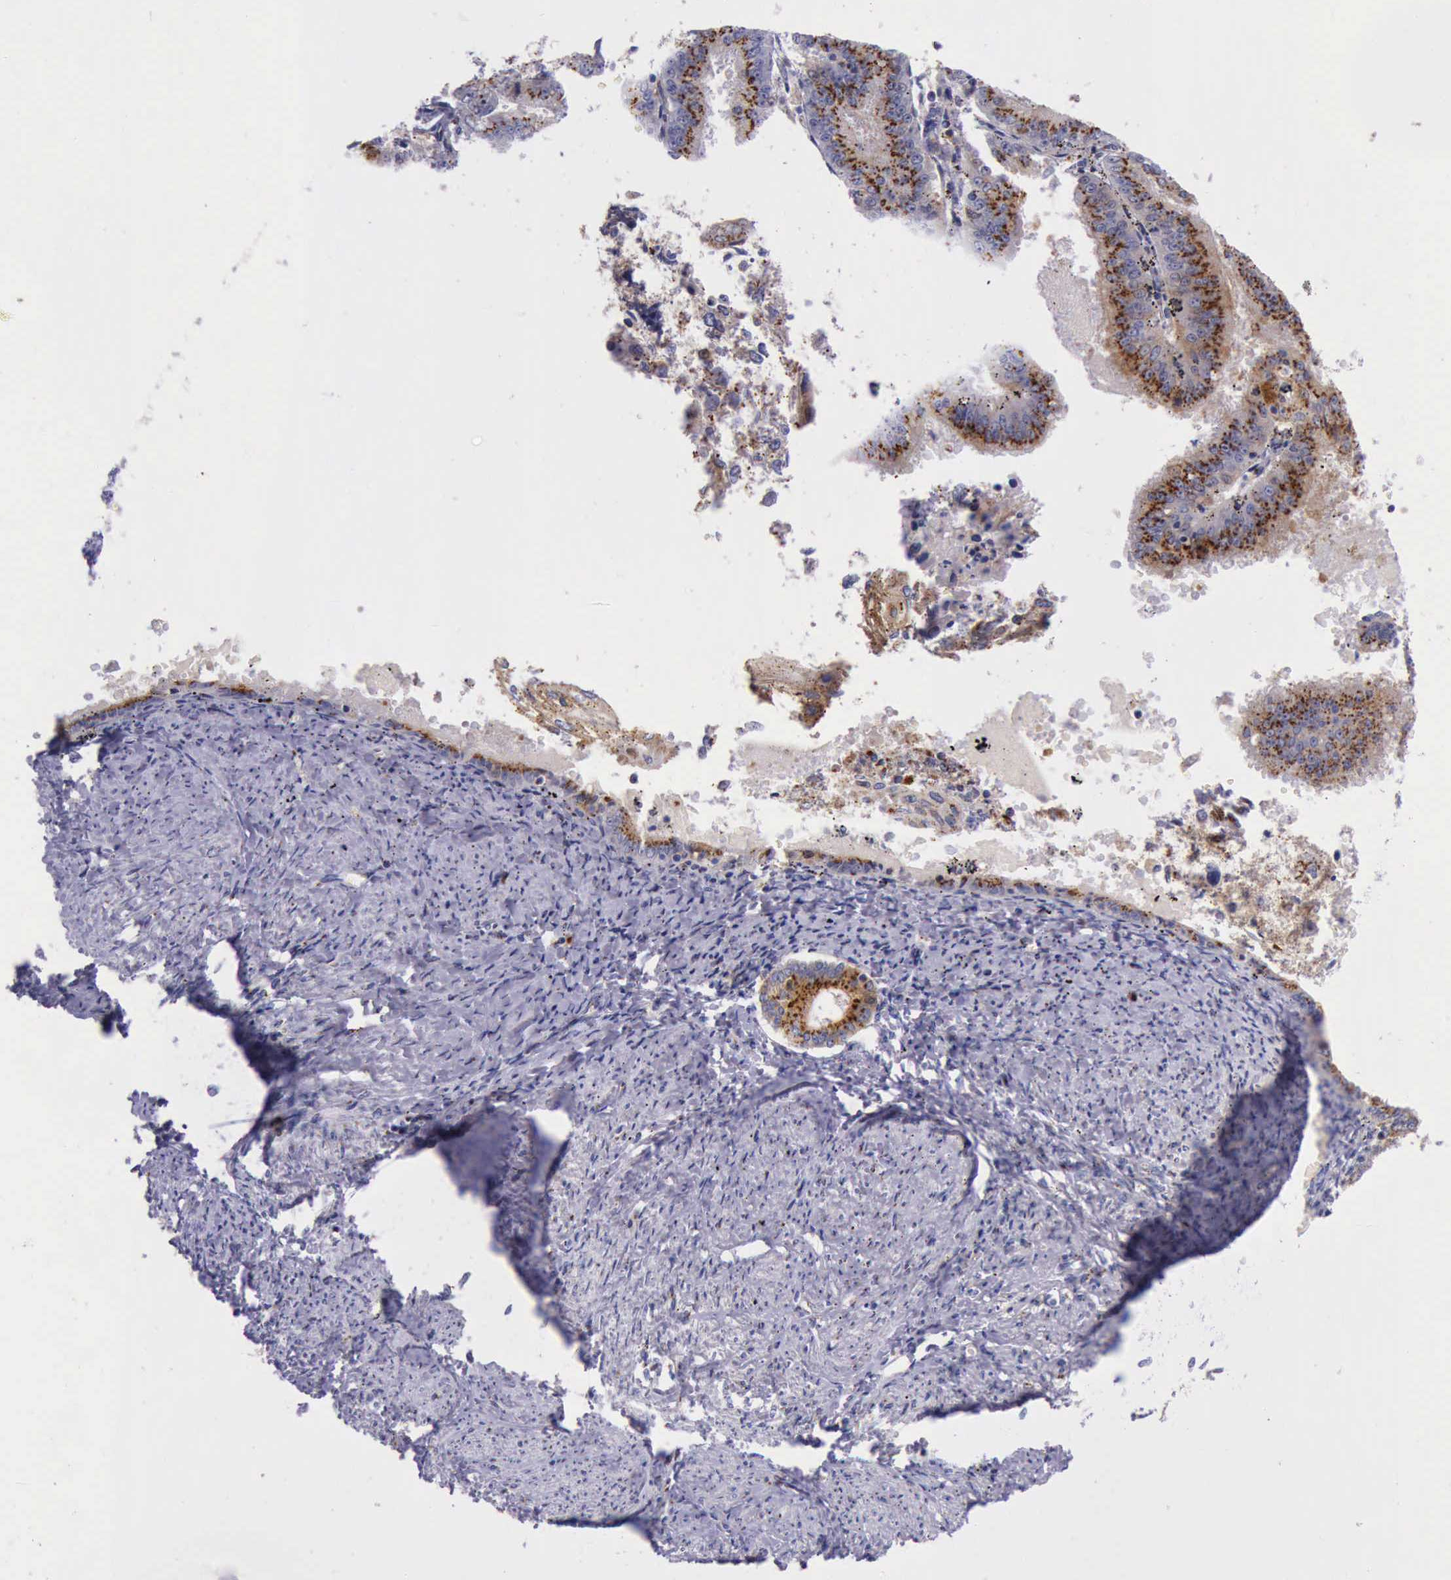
{"staining": {"intensity": "strong", "quantity": ">75%", "location": "cytoplasmic/membranous"}, "tissue": "endometrial cancer", "cell_type": "Tumor cells", "image_type": "cancer", "snomed": [{"axis": "morphology", "description": "Adenocarcinoma, NOS"}, {"axis": "topography", "description": "Endometrium"}], "caption": "Endometrial cancer stained with a protein marker reveals strong staining in tumor cells.", "gene": "GOLGA5", "patient": {"sex": "female", "age": 66}}